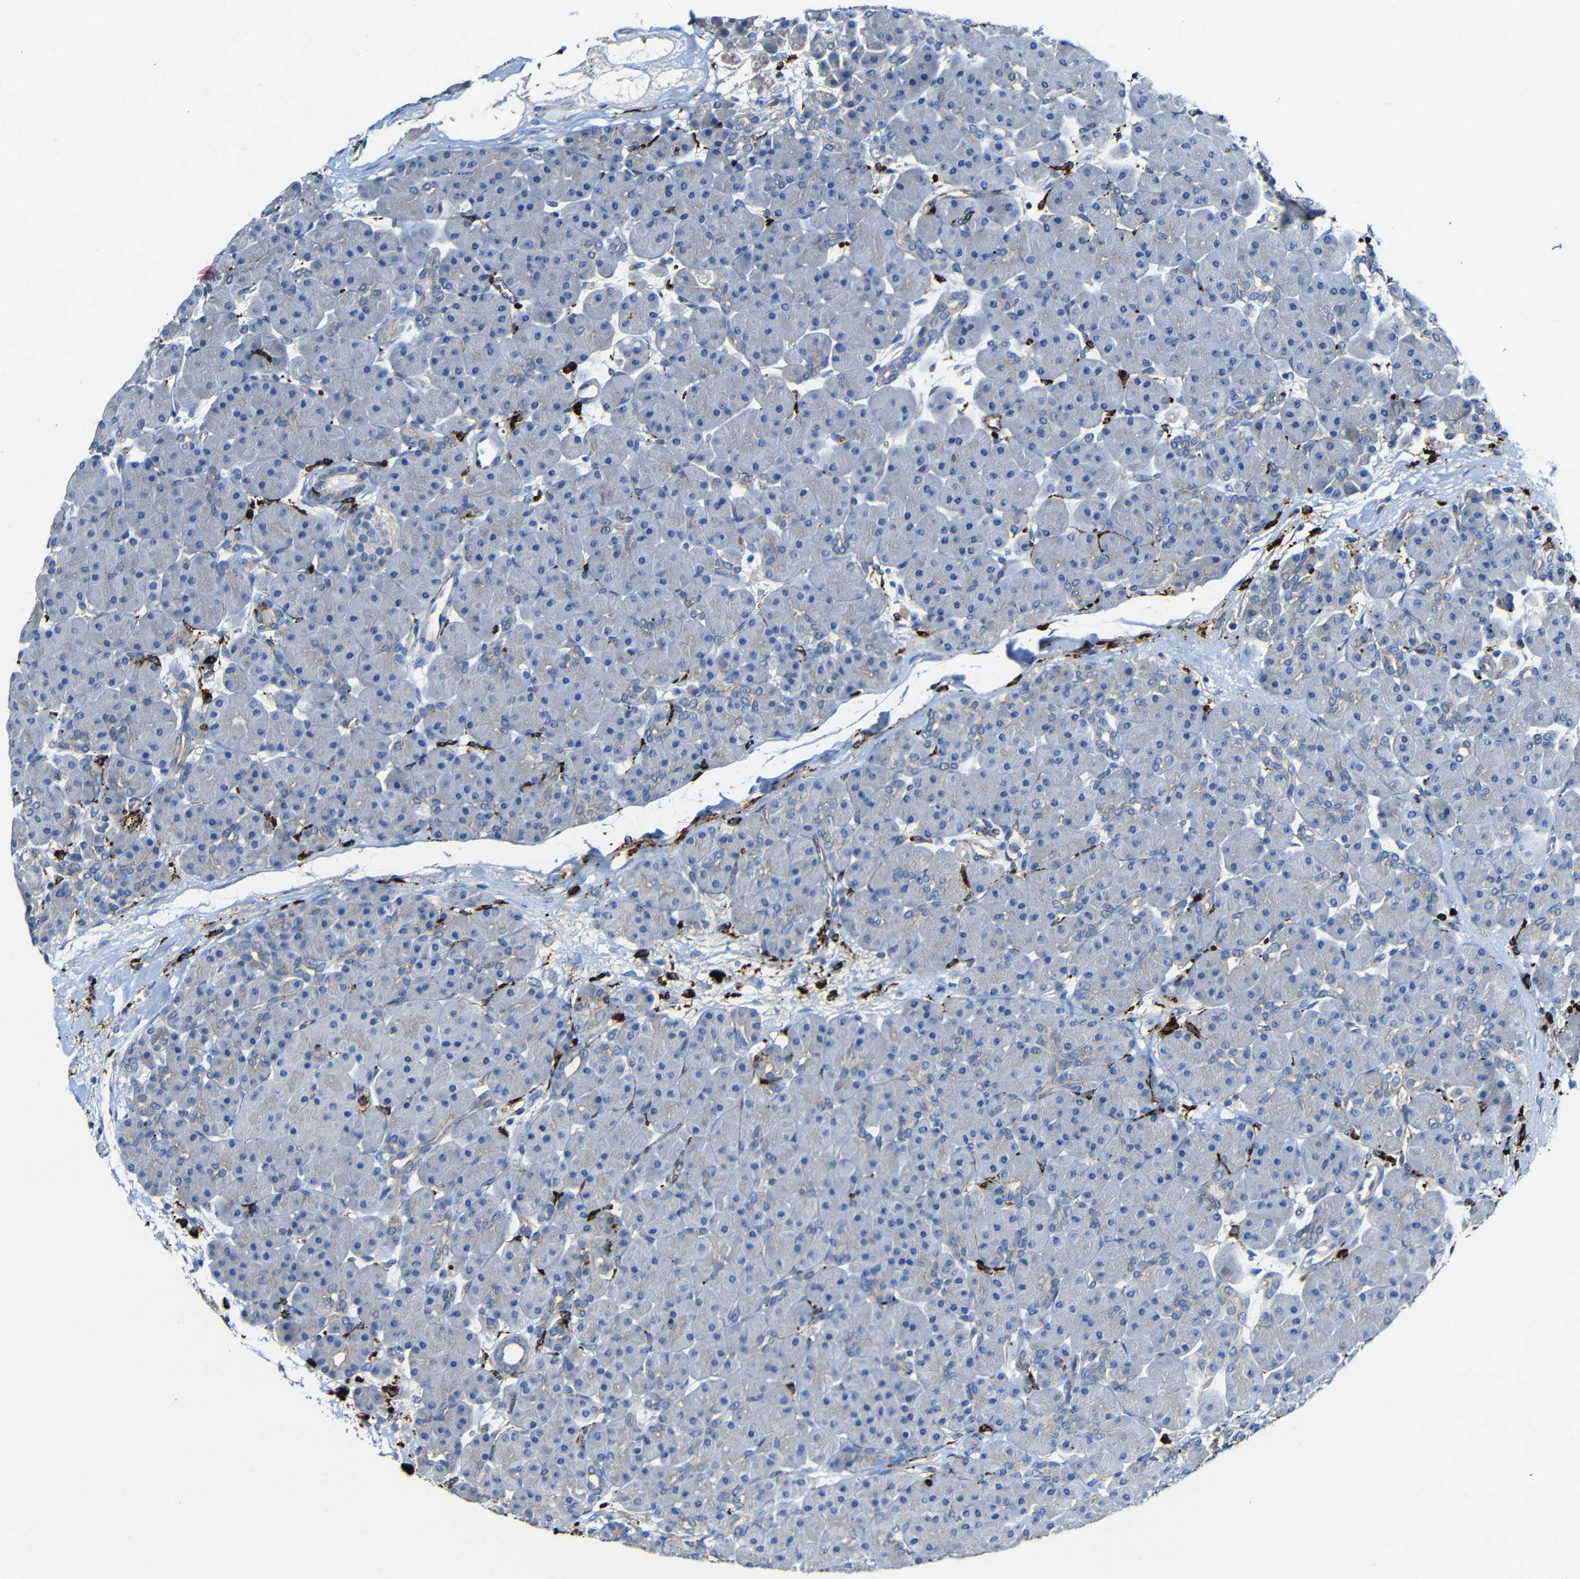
{"staining": {"intensity": "weak", "quantity": "<25%", "location": "cytoplasmic/membranous"}, "tissue": "pancreas", "cell_type": "Exocrine glandular cells", "image_type": "normal", "snomed": [{"axis": "morphology", "description": "Normal tissue, NOS"}, {"axis": "topography", "description": "Pancreas"}], "caption": "A high-resolution histopathology image shows immunohistochemistry (IHC) staining of normal pancreas, which demonstrates no significant positivity in exocrine glandular cells. (Stains: DAB (3,3'-diaminobenzidine) IHC with hematoxylin counter stain, Microscopy: brightfield microscopy at high magnification).", "gene": "HLA", "patient": {"sex": "male", "age": 66}}